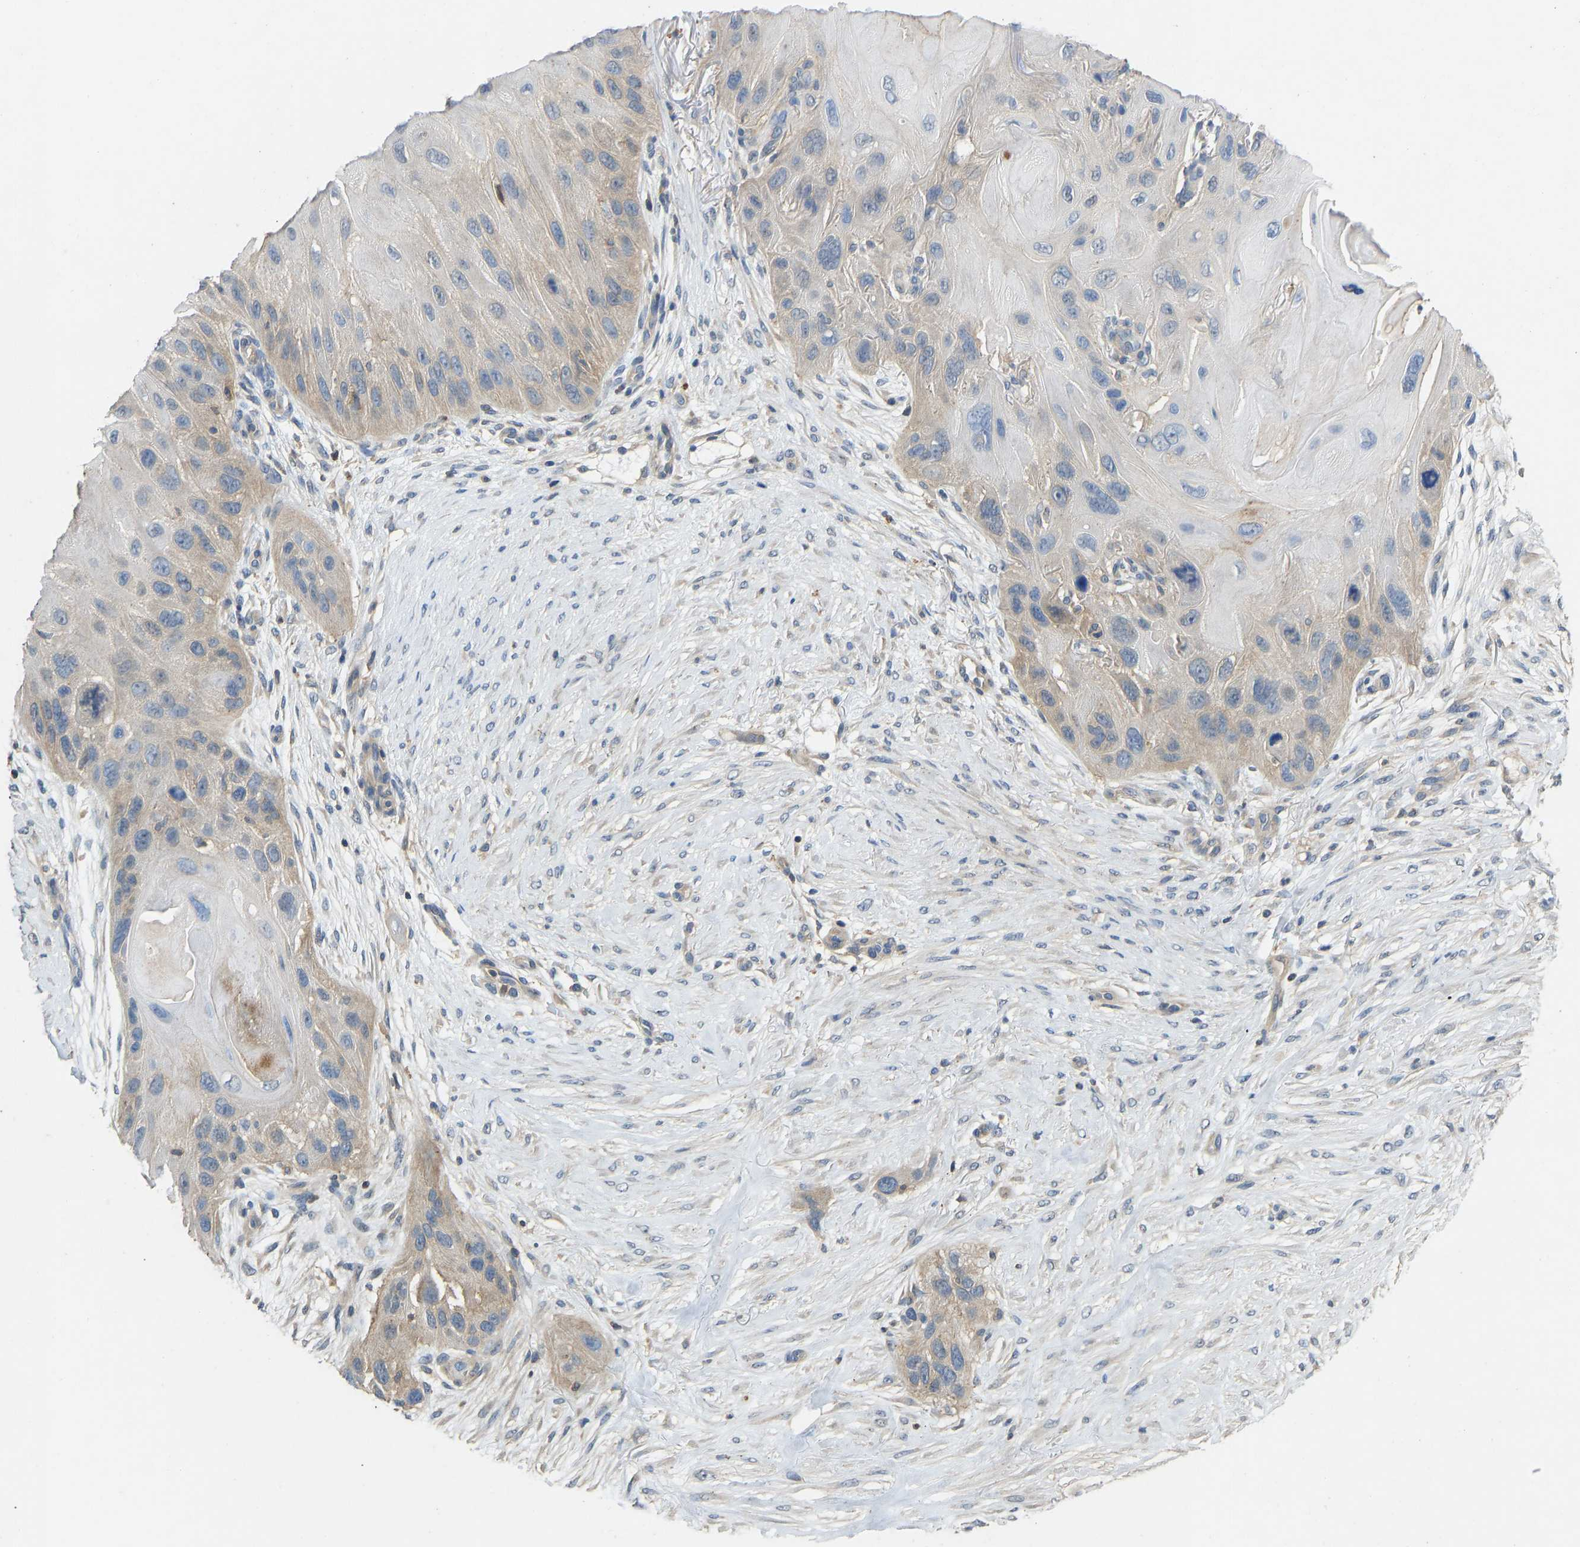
{"staining": {"intensity": "weak", "quantity": "<25%", "location": "cytoplasmic/membranous"}, "tissue": "skin cancer", "cell_type": "Tumor cells", "image_type": "cancer", "snomed": [{"axis": "morphology", "description": "Squamous cell carcinoma, NOS"}, {"axis": "topography", "description": "Skin"}], "caption": "Protein analysis of skin squamous cell carcinoma reveals no significant staining in tumor cells. (DAB IHC visualized using brightfield microscopy, high magnification).", "gene": "NDRG3", "patient": {"sex": "female", "age": 77}}